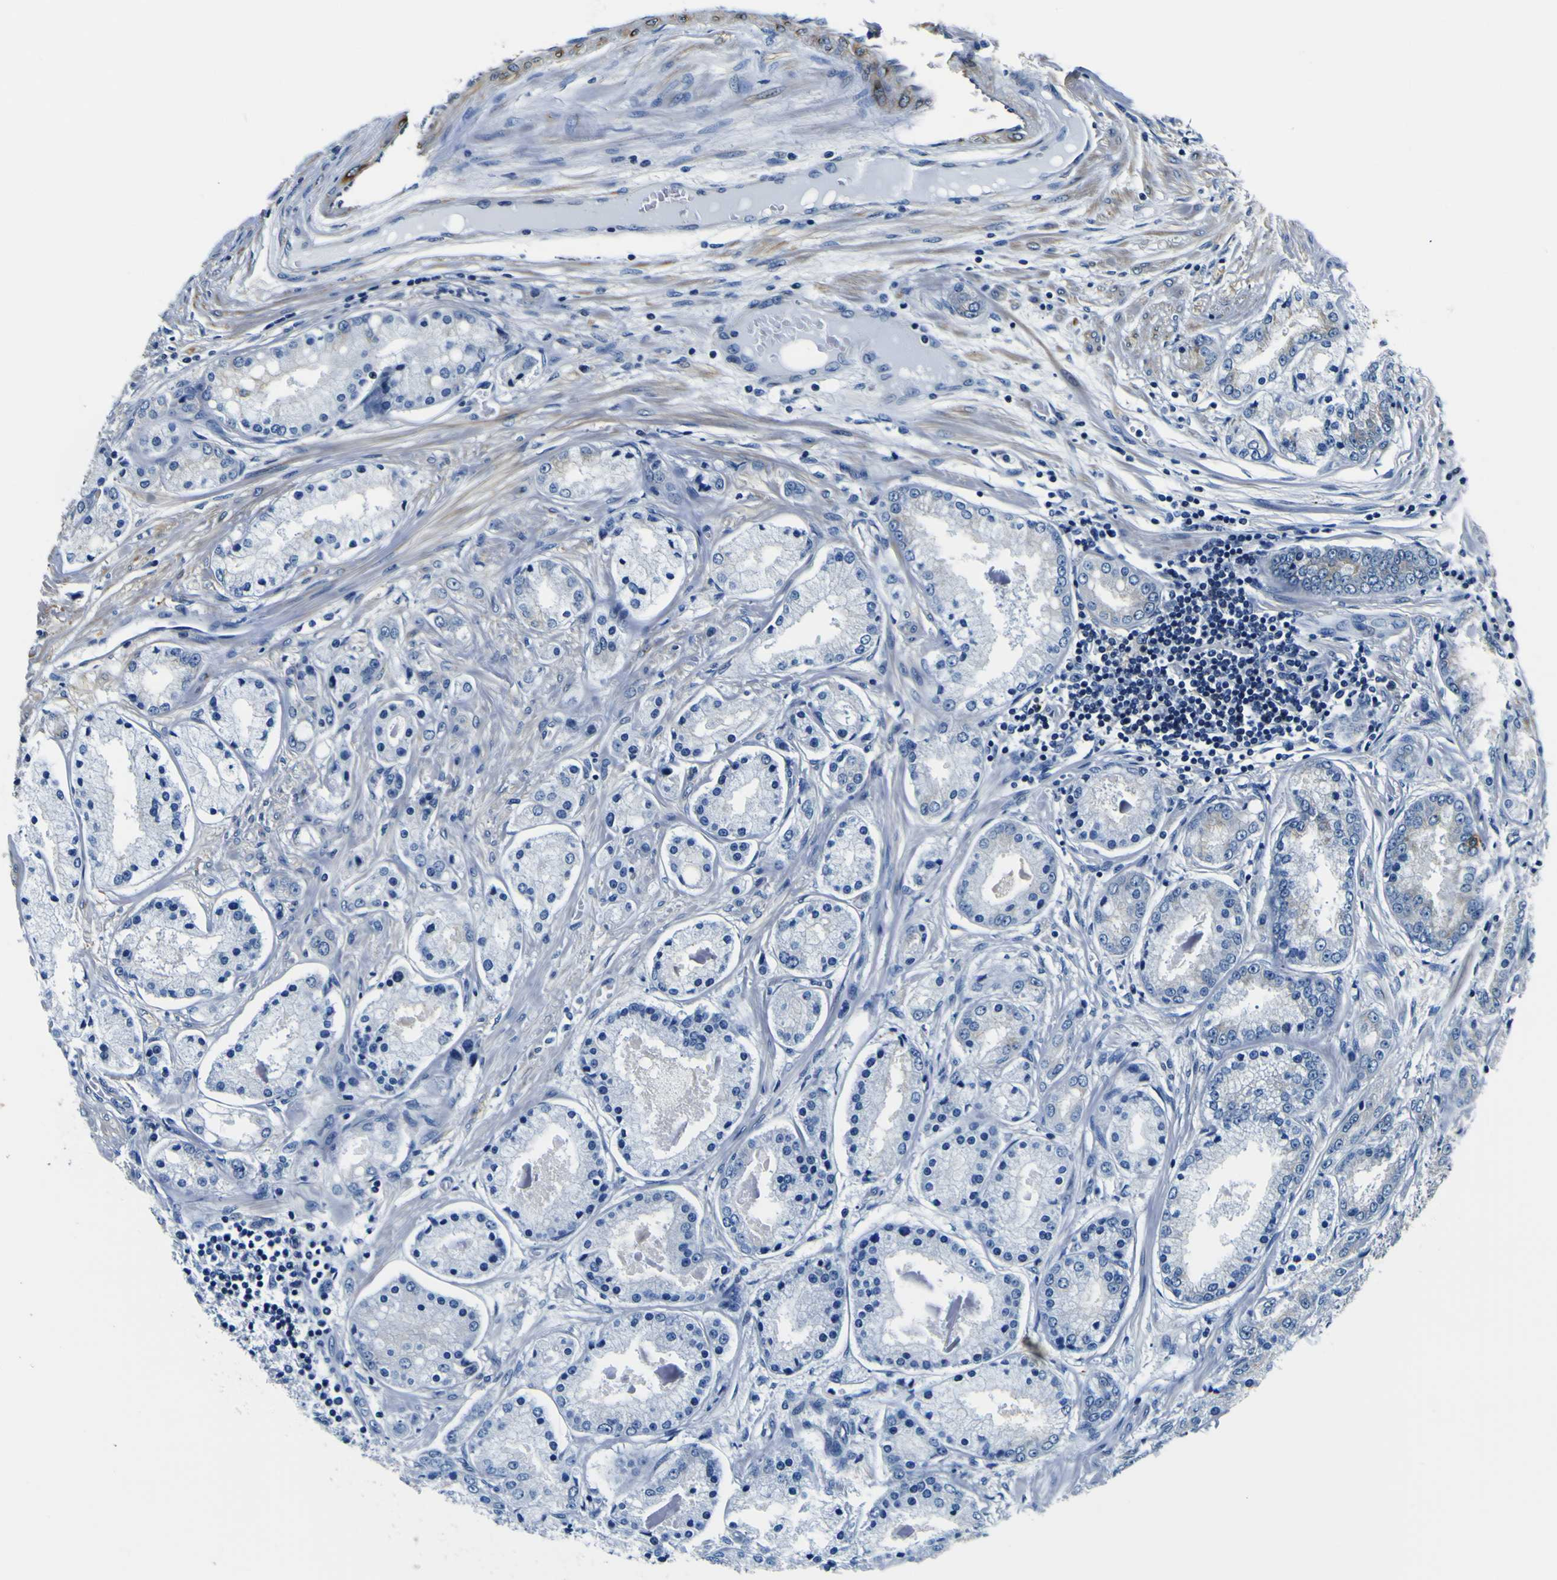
{"staining": {"intensity": "negative", "quantity": "none", "location": "none"}, "tissue": "prostate cancer", "cell_type": "Tumor cells", "image_type": "cancer", "snomed": [{"axis": "morphology", "description": "Adenocarcinoma, High grade"}, {"axis": "topography", "description": "Prostate"}], "caption": "This micrograph is of high-grade adenocarcinoma (prostate) stained with immunohistochemistry (IHC) to label a protein in brown with the nuclei are counter-stained blue. There is no expression in tumor cells.", "gene": "TUBA1B", "patient": {"sex": "male", "age": 59}}